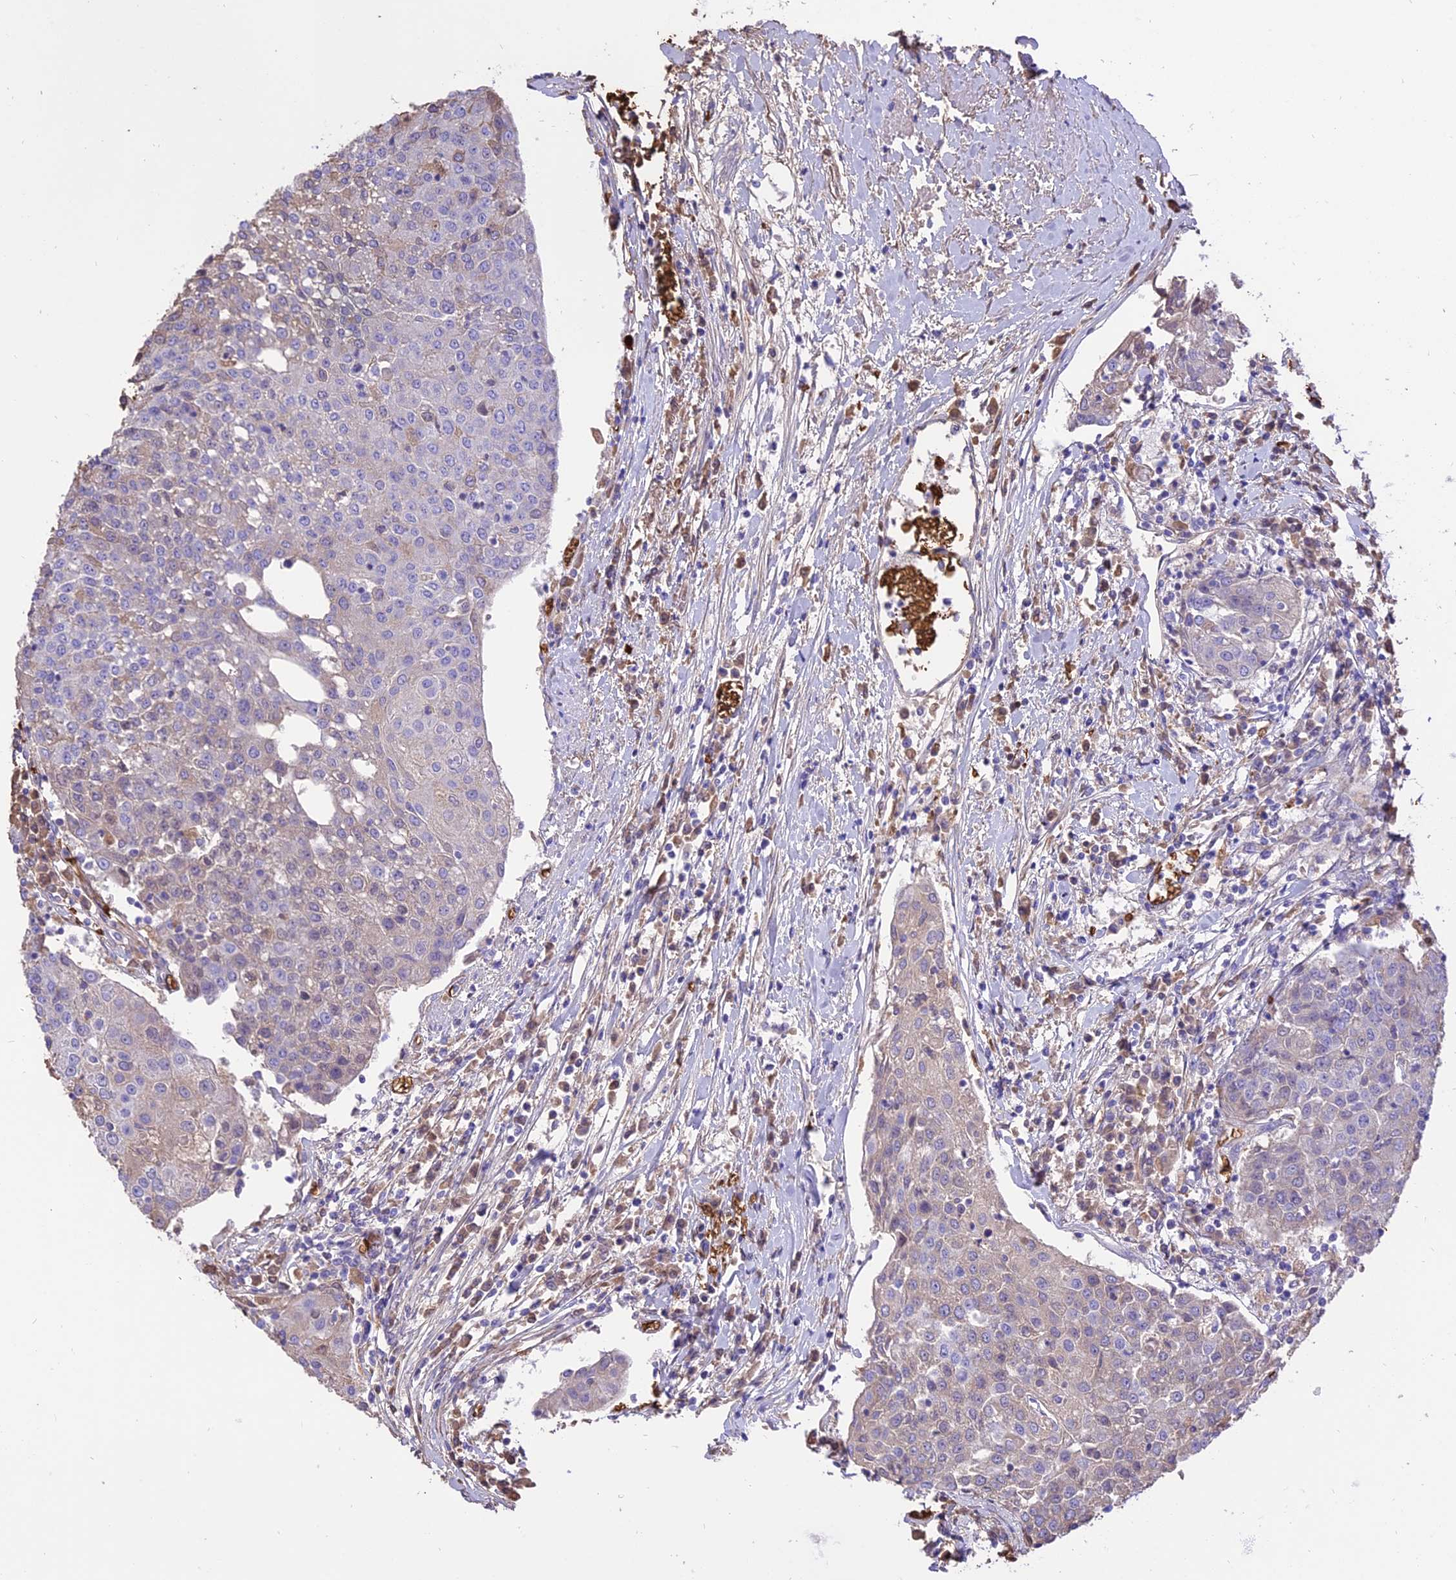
{"staining": {"intensity": "negative", "quantity": "none", "location": "none"}, "tissue": "urothelial cancer", "cell_type": "Tumor cells", "image_type": "cancer", "snomed": [{"axis": "morphology", "description": "Urothelial carcinoma, High grade"}, {"axis": "topography", "description": "Urinary bladder"}], "caption": "Immunohistochemical staining of human urothelial carcinoma (high-grade) displays no significant expression in tumor cells. (DAB (3,3'-diaminobenzidine) immunohistochemistry (IHC) with hematoxylin counter stain).", "gene": "TTC4", "patient": {"sex": "female", "age": 85}}